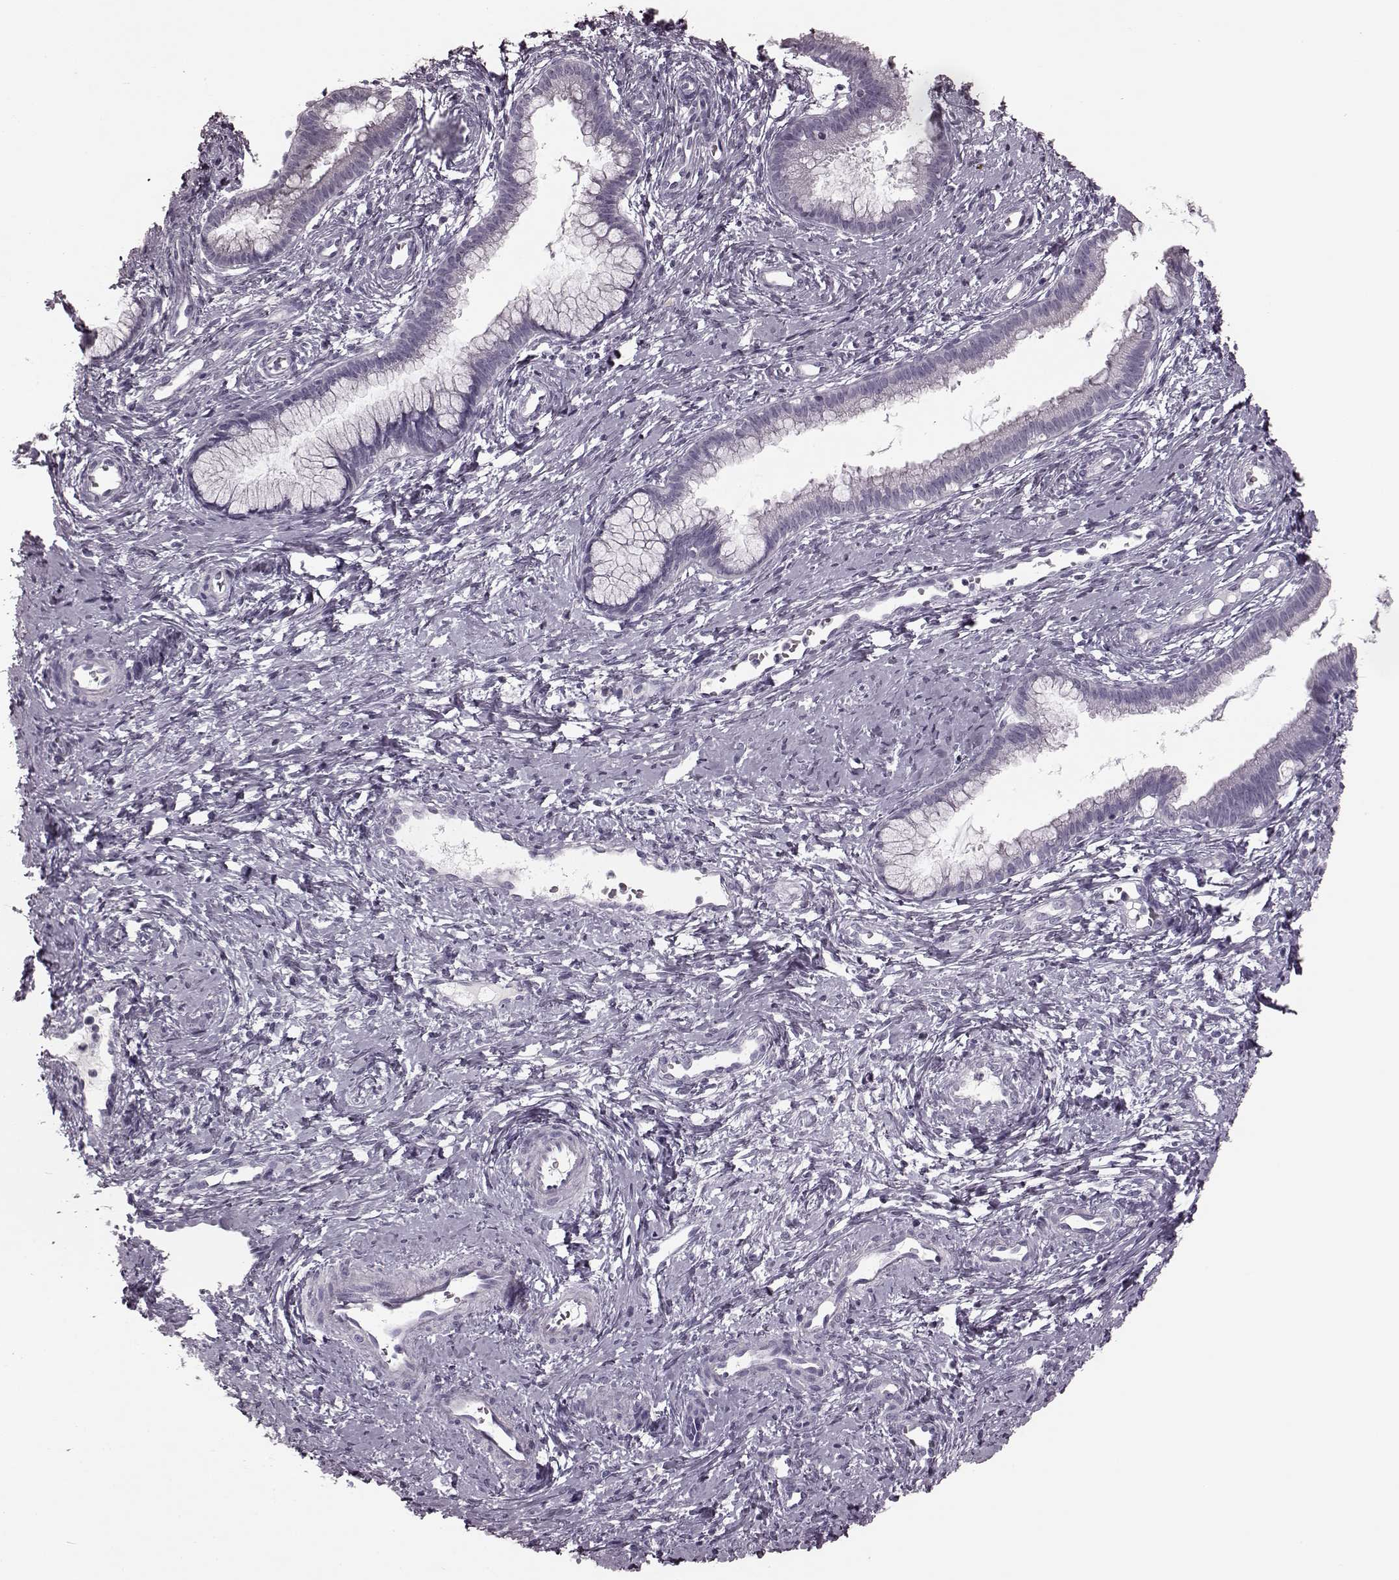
{"staining": {"intensity": "negative", "quantity": "none", "location": "none"}, "tissue": "cervical cancer", "cell_type": "Tumor cells", "image_type": "cancer", "snomed": [{"axis": "morphology", "description": "Squamous cell carcinoma, NOS"}, {"axis": "topography", "description": "Cervix"}], "caption": "The immunohistochemistry (IHC) histopathology image has no significant expression in tumor cells of cervical cancer tissue.", "gene": "TRPM1", "patient": {"sex": "female", "age": 32}}